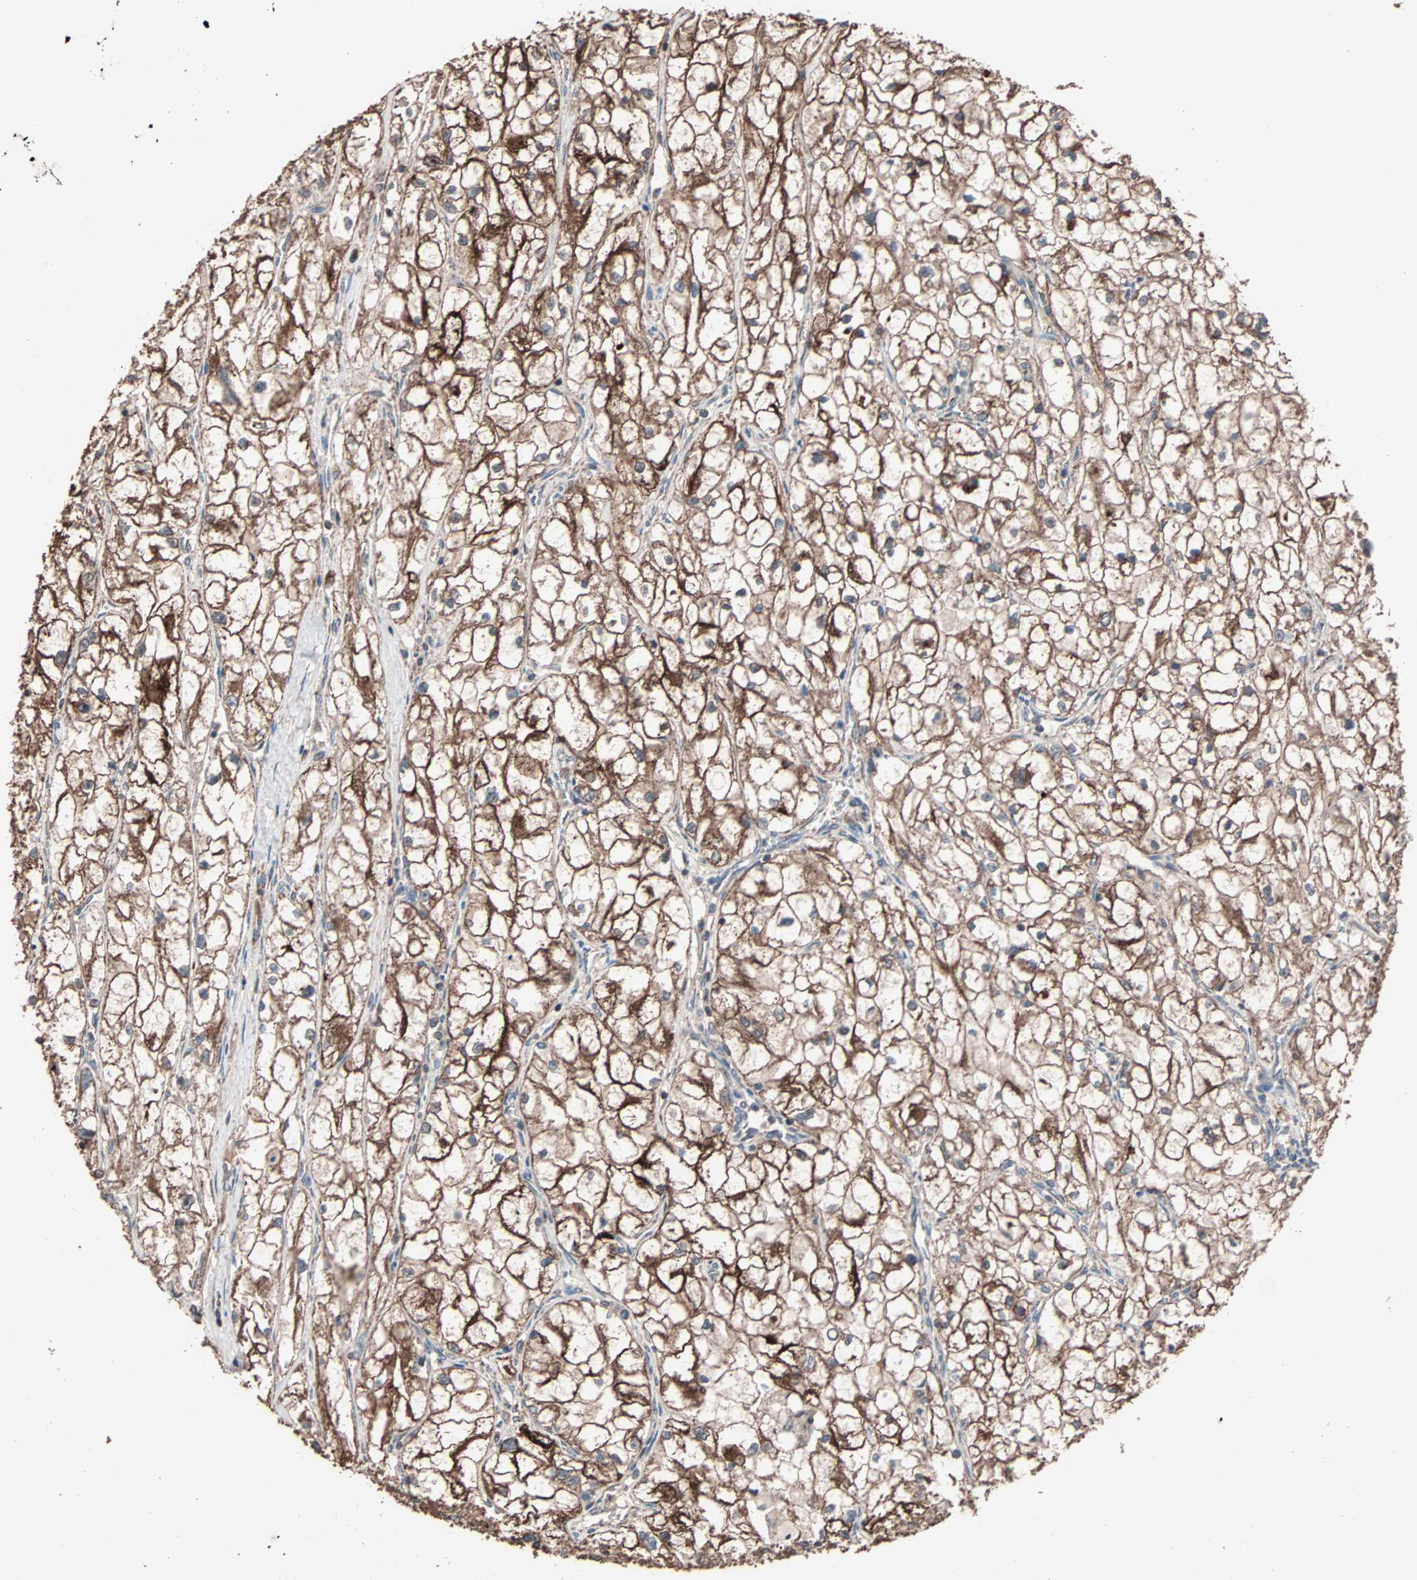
{"staining": {"intensity": "strong", "quantity": ">75%", "location": "cytoplasmic/membranous"}, "tissue": "renal cancer", "cell_type": "Tumor cells", "image_type": "cancer", "snomed": [{"axis": "morphology", "description": "Adenocarcinoma, NOS"}, {"axis": "topography", "description": "Kidney"}], "caption": "Immunohistochemical staining of renal cancer (adenocarcinoma) shows high levels of strong cytoplasmic/membranous protein expression in approximately >75% of tumor cells.", "gene": "MRPL2", "patient": {"sex": "female", "age": 70}}